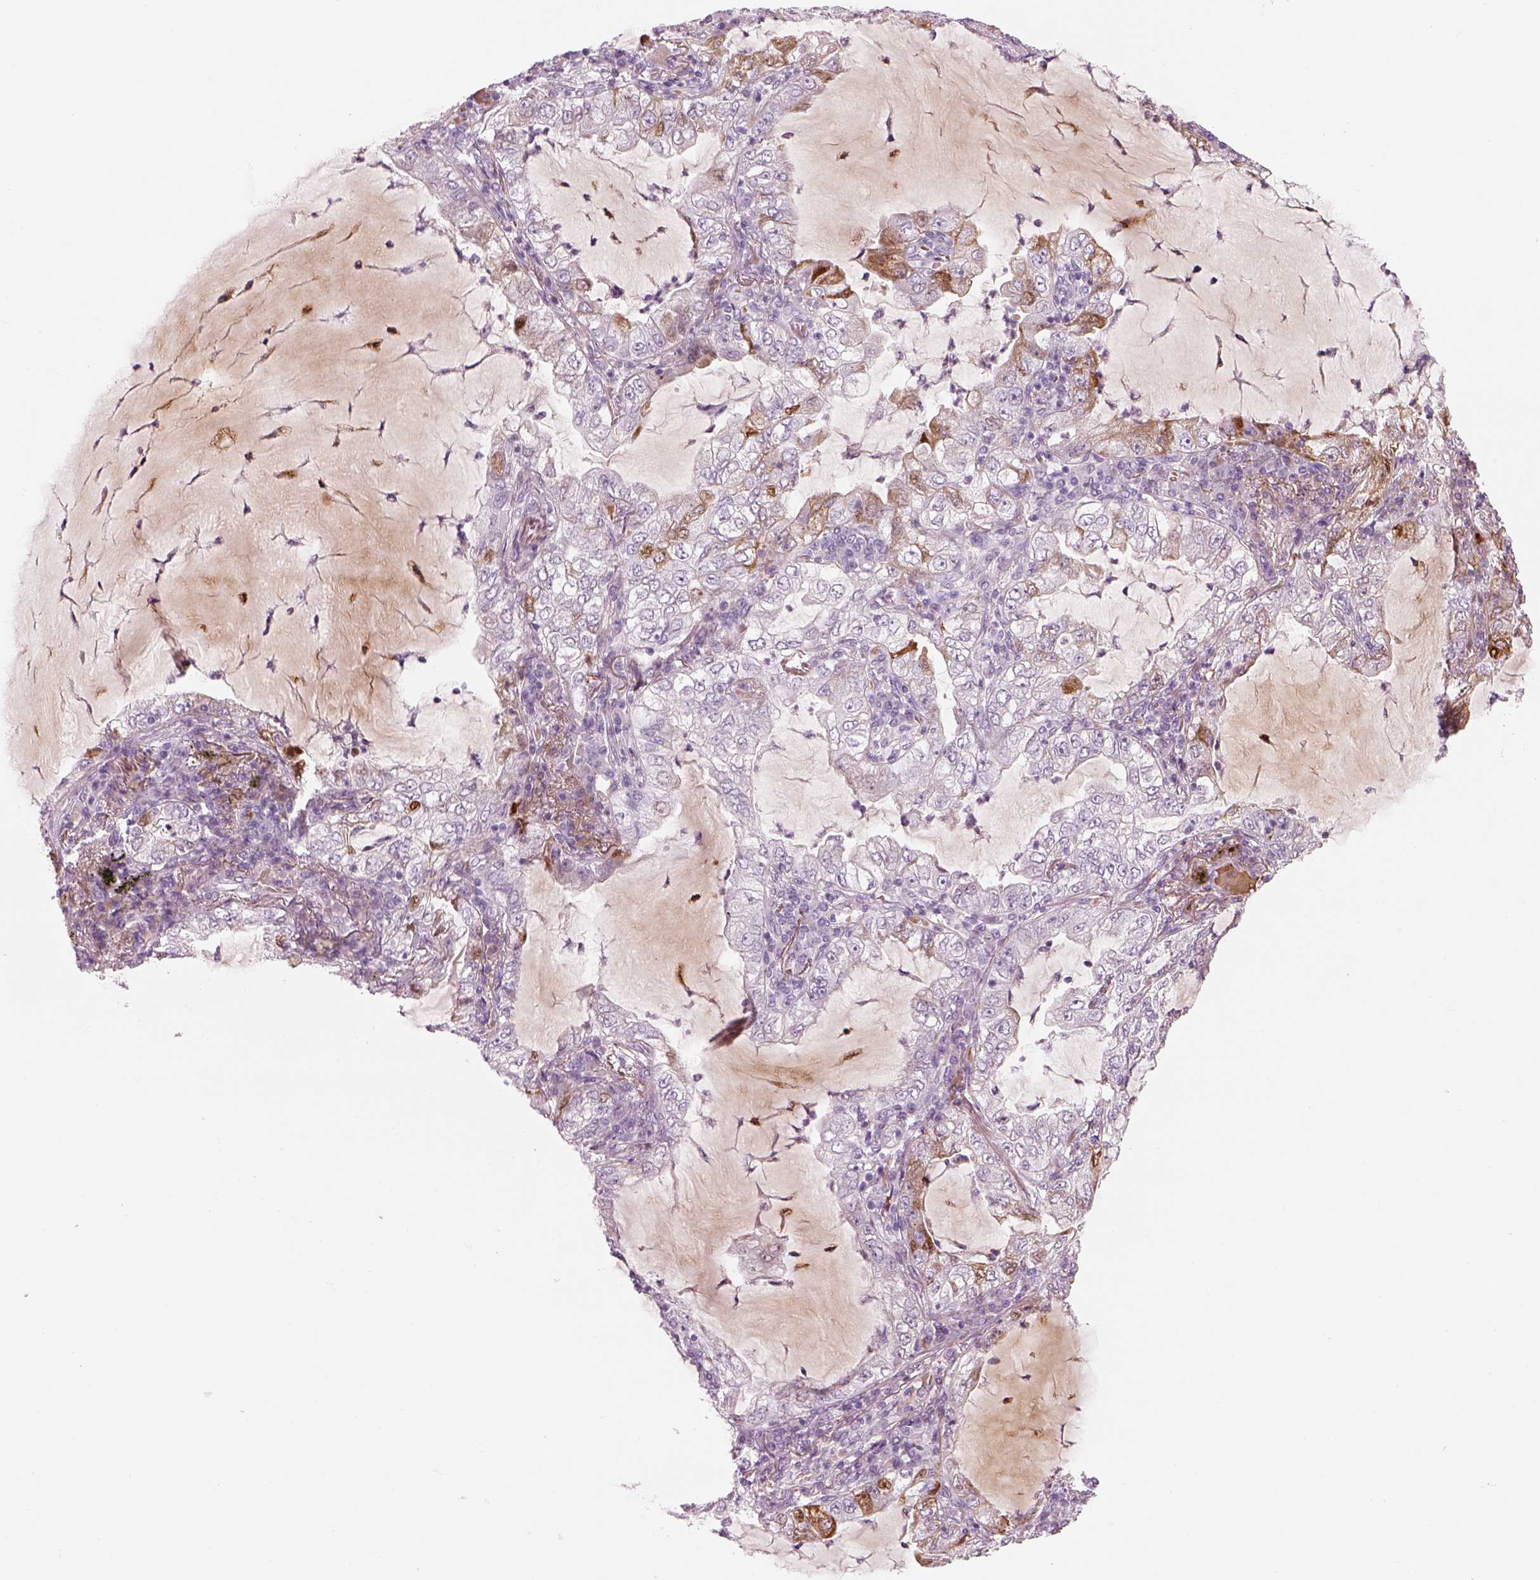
{"staining": {"intensity": "negative", "quantity": "none", "location": "none"}, "tissue": "lung cancer", "cell_type": "Tumor cells", "image_type": "cancer", "snomed": [{"axis": "morphology", "description": "Adenocarcinoma, NOS"}, {"axis": "topography", "description": "Lung"}], "caption": "Immunohistochemistry (IHC) histopathology image of neoplastic tissue: human adenocarcinoma (lung) stained with DAB (3,3'-diaminobenzidine) demonstrates no significant protein expression in tumor cells.", "gene": "PABPC1L2B", "patient": {"sex": "female", "age": 73}}